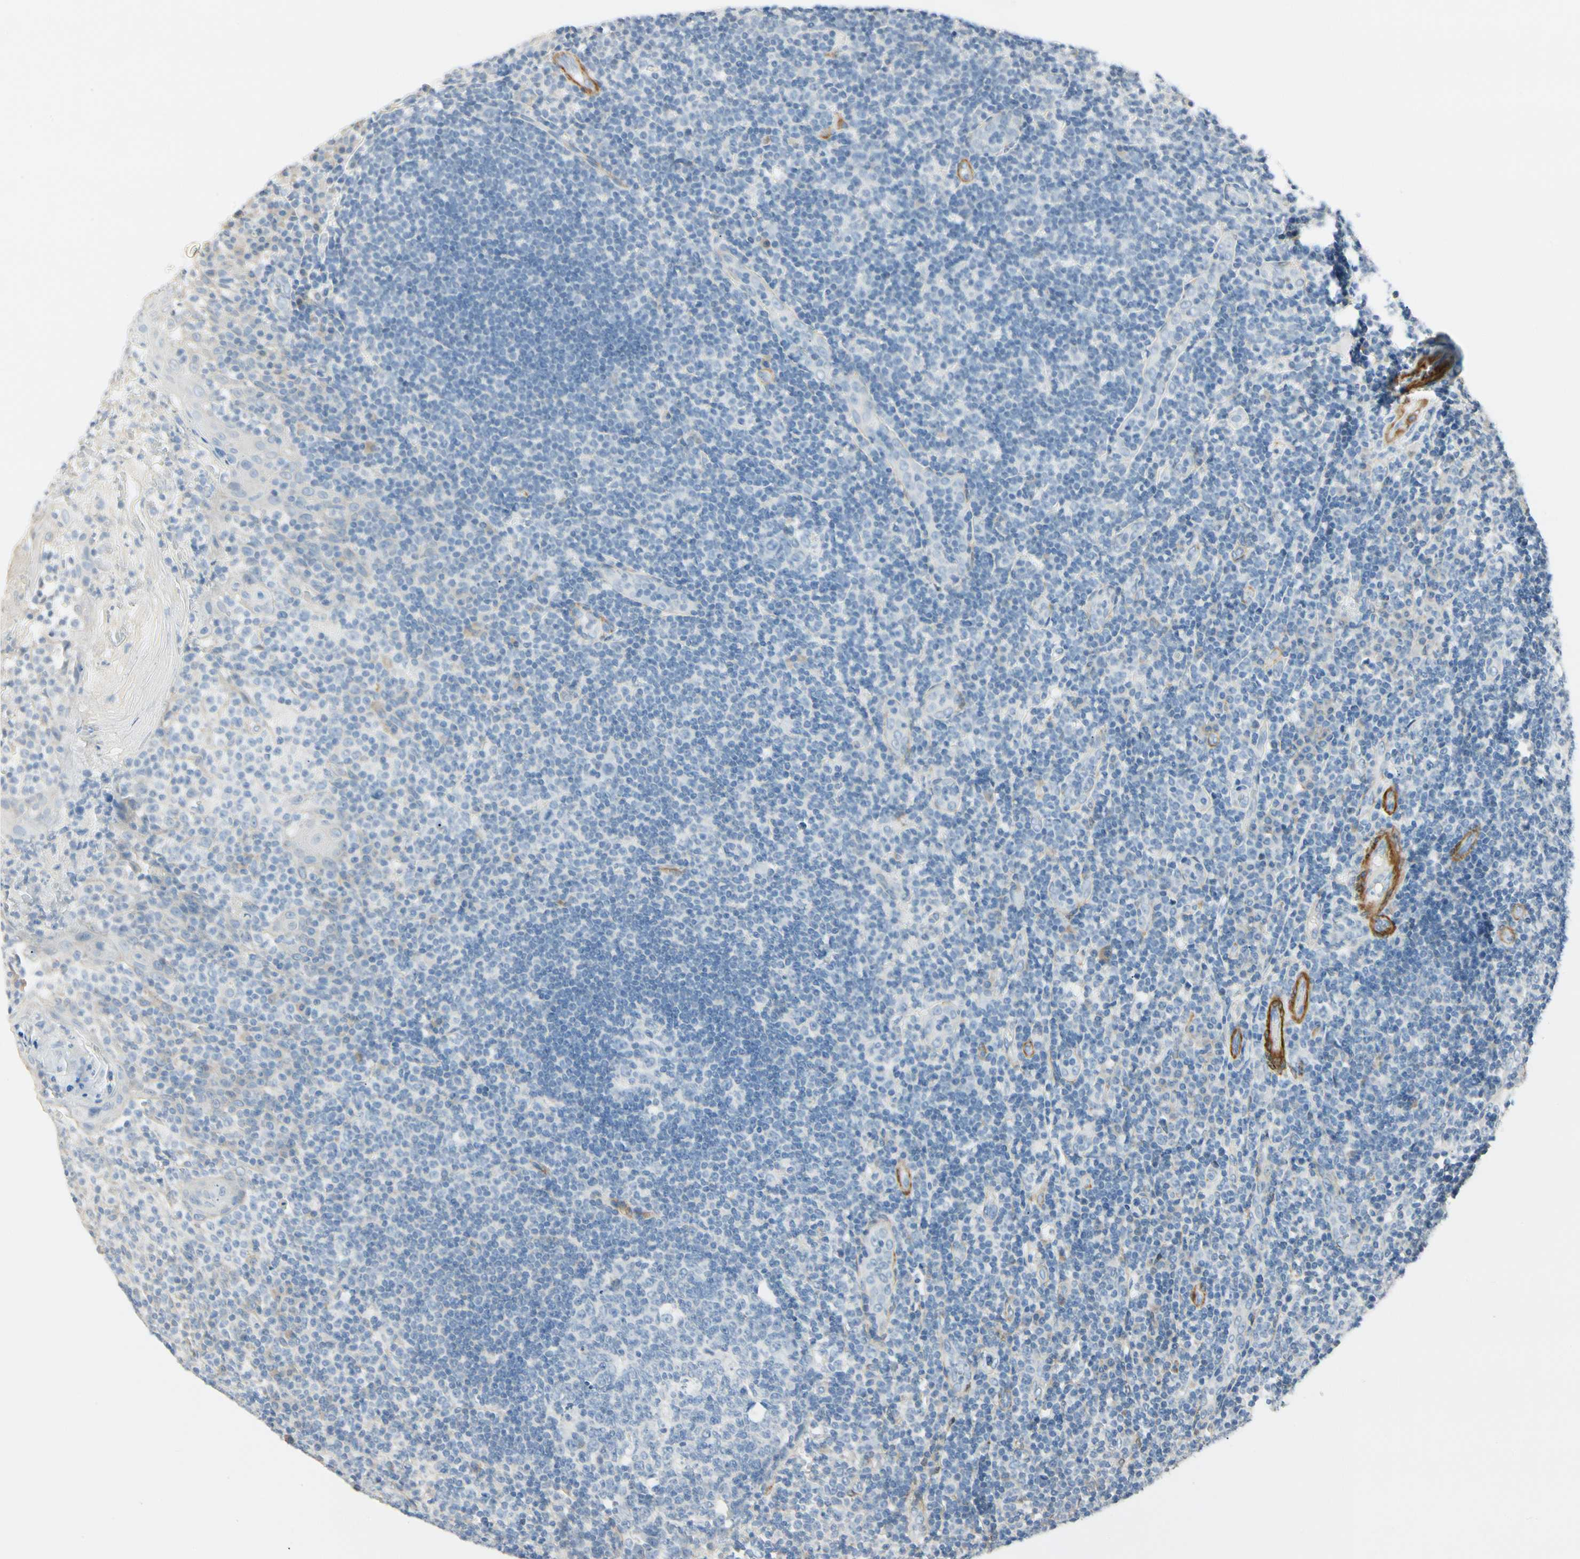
{"staining": {"intensity": "negative", "quantity": "none", "location": "none"}, "tissue": "tonsil", "cell_type": "Germinal center cells", "image_type": "normal", "snomed": [{"axis": "morphology", "description": "Normal tissue, NOS"}, {"axis": "topography", "description": "Tonsil"}], "caption": "Immunohistochemistry (IHC) image of normal human tonsil stained for a protein (brown), which displays no positivity in germinal center cells.", "gene": "AMPH", "patient": {"sex": "female", "age": 40}}